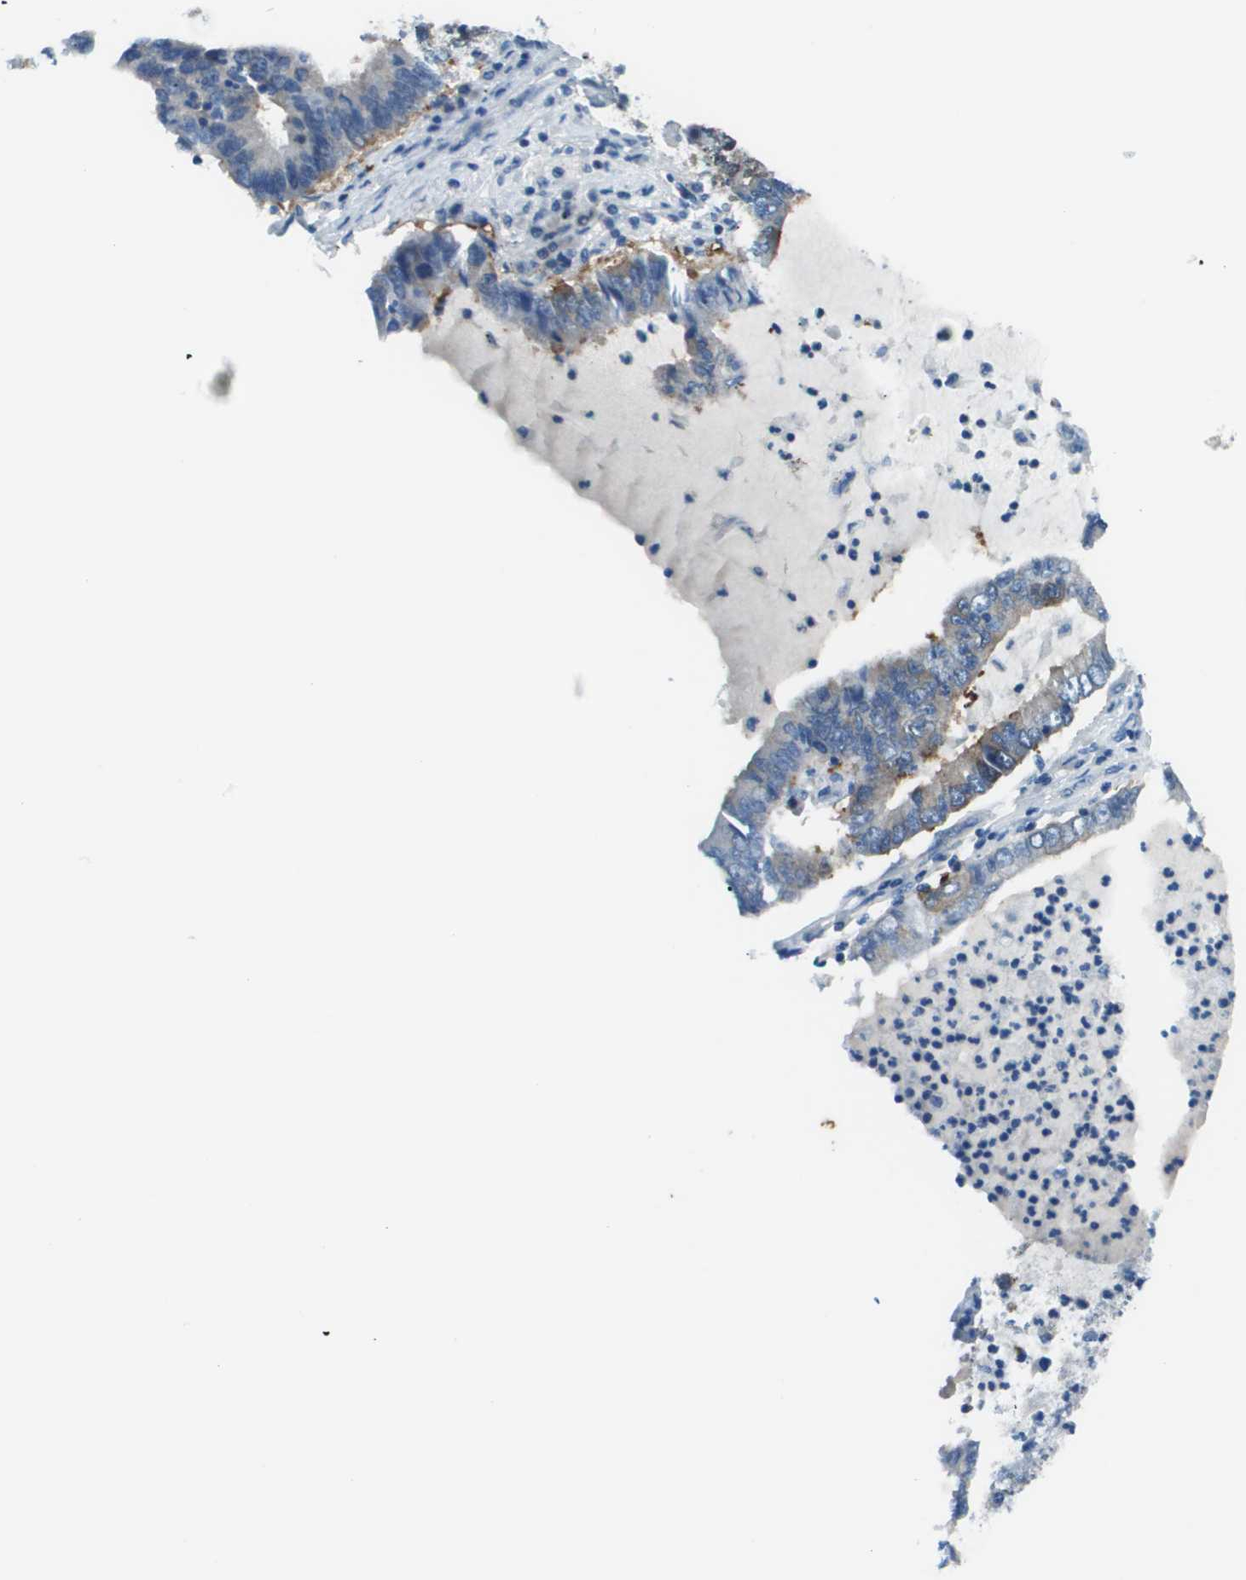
{"staining": {"intensity": "negative", "quantity": "none", "location": "none"}, "tissue": "lung cancer", "cell_type": "Tumor cells", "image_type": "cancer", "snomed": [{"axis": "morphology", "description": "Adenocarcinoma, NOS"}, {"axis": "topography", "description": "Lung"}], "caption": "The histopathology image shows no staining of tumor cells in lung cancer. (Stains: DAB IHC with hematoxylin counter stain, Microscopy: brightfield microscopy at high magnification).", "gene": "STIP1", "patient": {"sex": "female", "age": 51}}